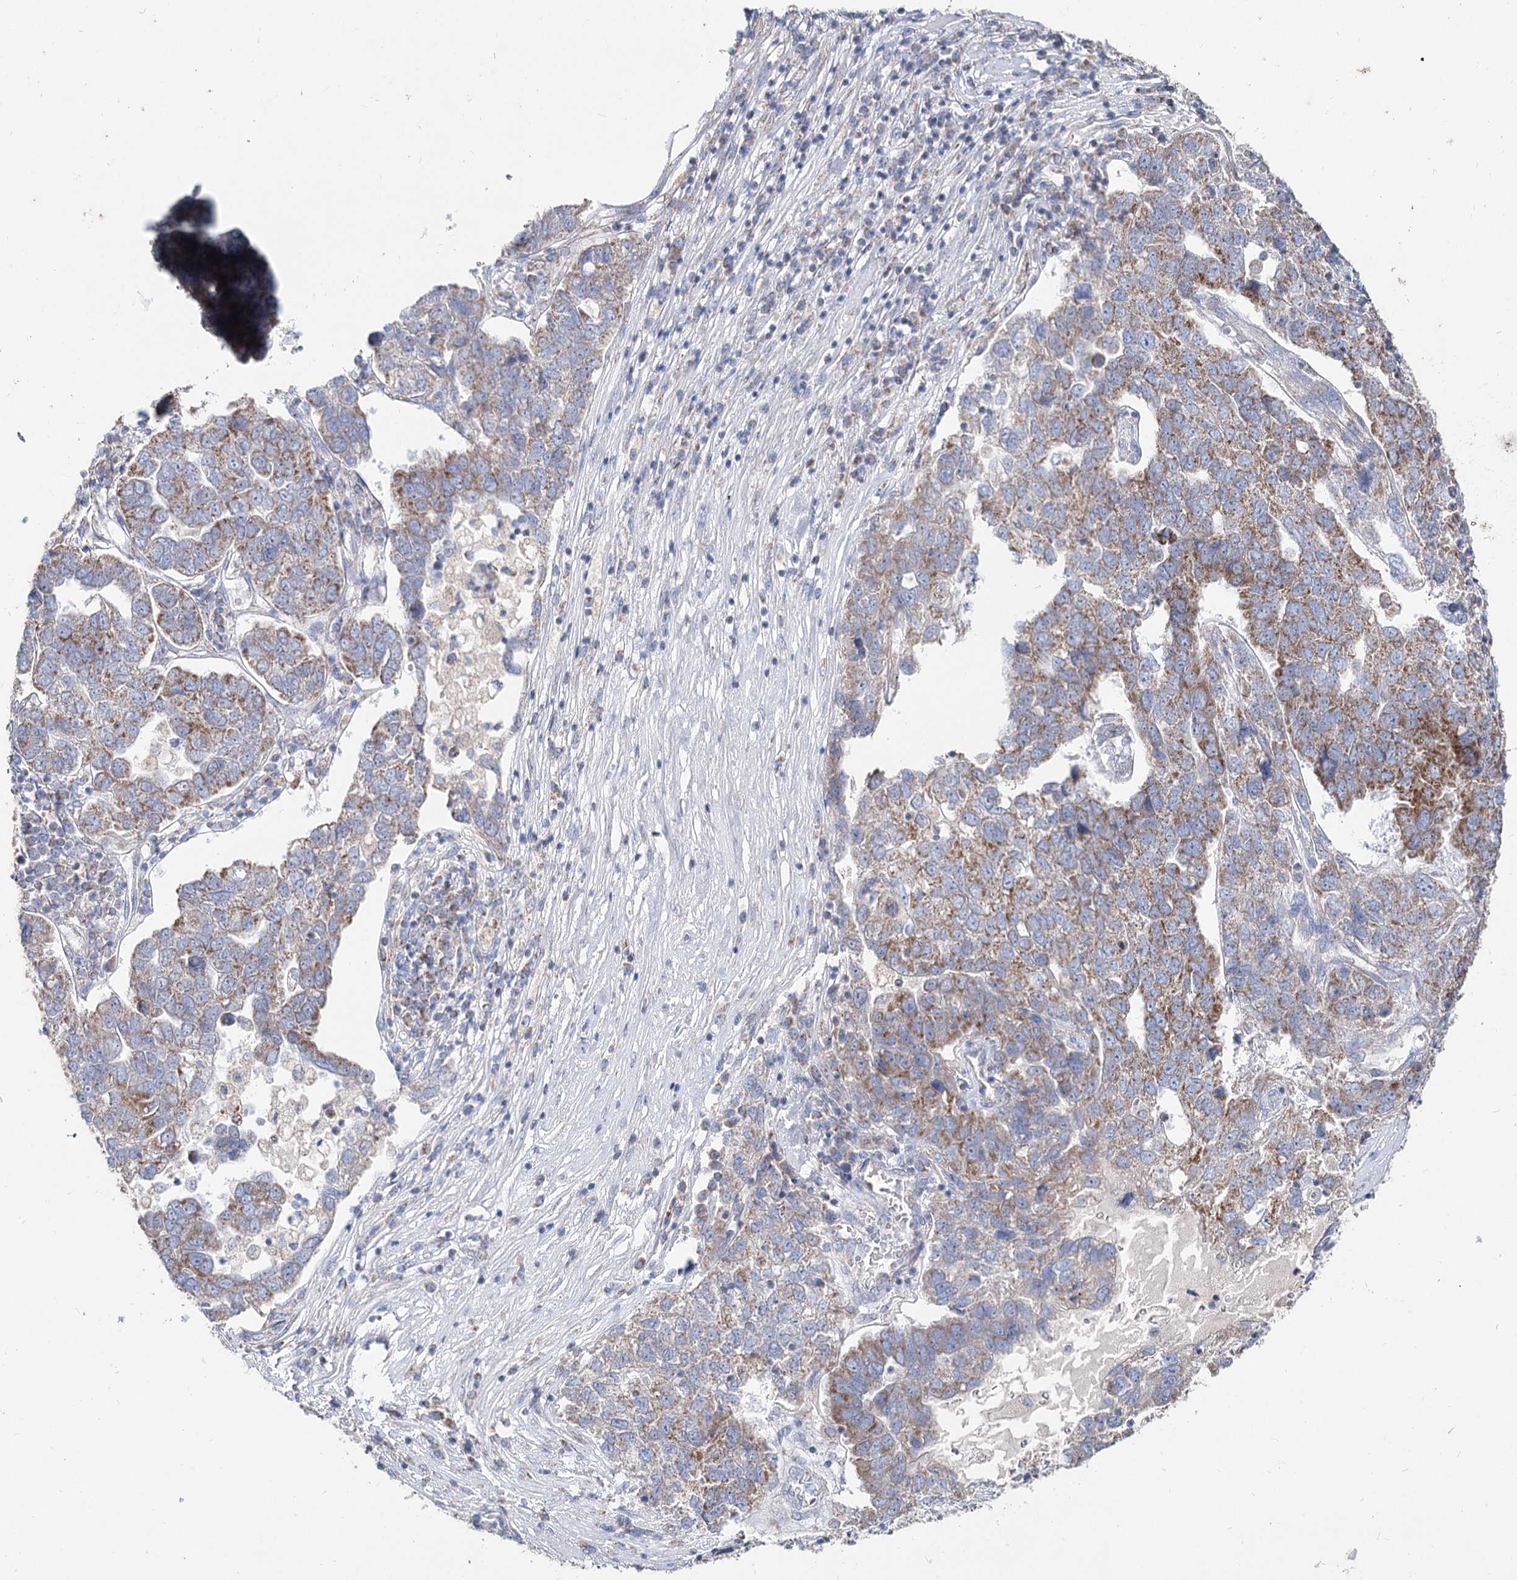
{"staining": {"intensity": "moderate", "quantity": "25%-75%", "location": "cytoplasmic/membranous"}, "tissue": "pancreatic cancer", "cell_type": "Tumor cells", "image_type": "cancer", "snomed": [{"axis": "morphology", "description": "Adenocarcinoma, NOS"}, {"axis": "topography", "description": "Pancreas"}], "caption": "Brown immunohistochemical staining in pancreatic adenocarcinoma displays moderate cytoplasmic/membranous expression in approximately 25%-75% of tumor cells.", "gene": "MCCC2", "patient": {"sex": "female", "age": 61}}